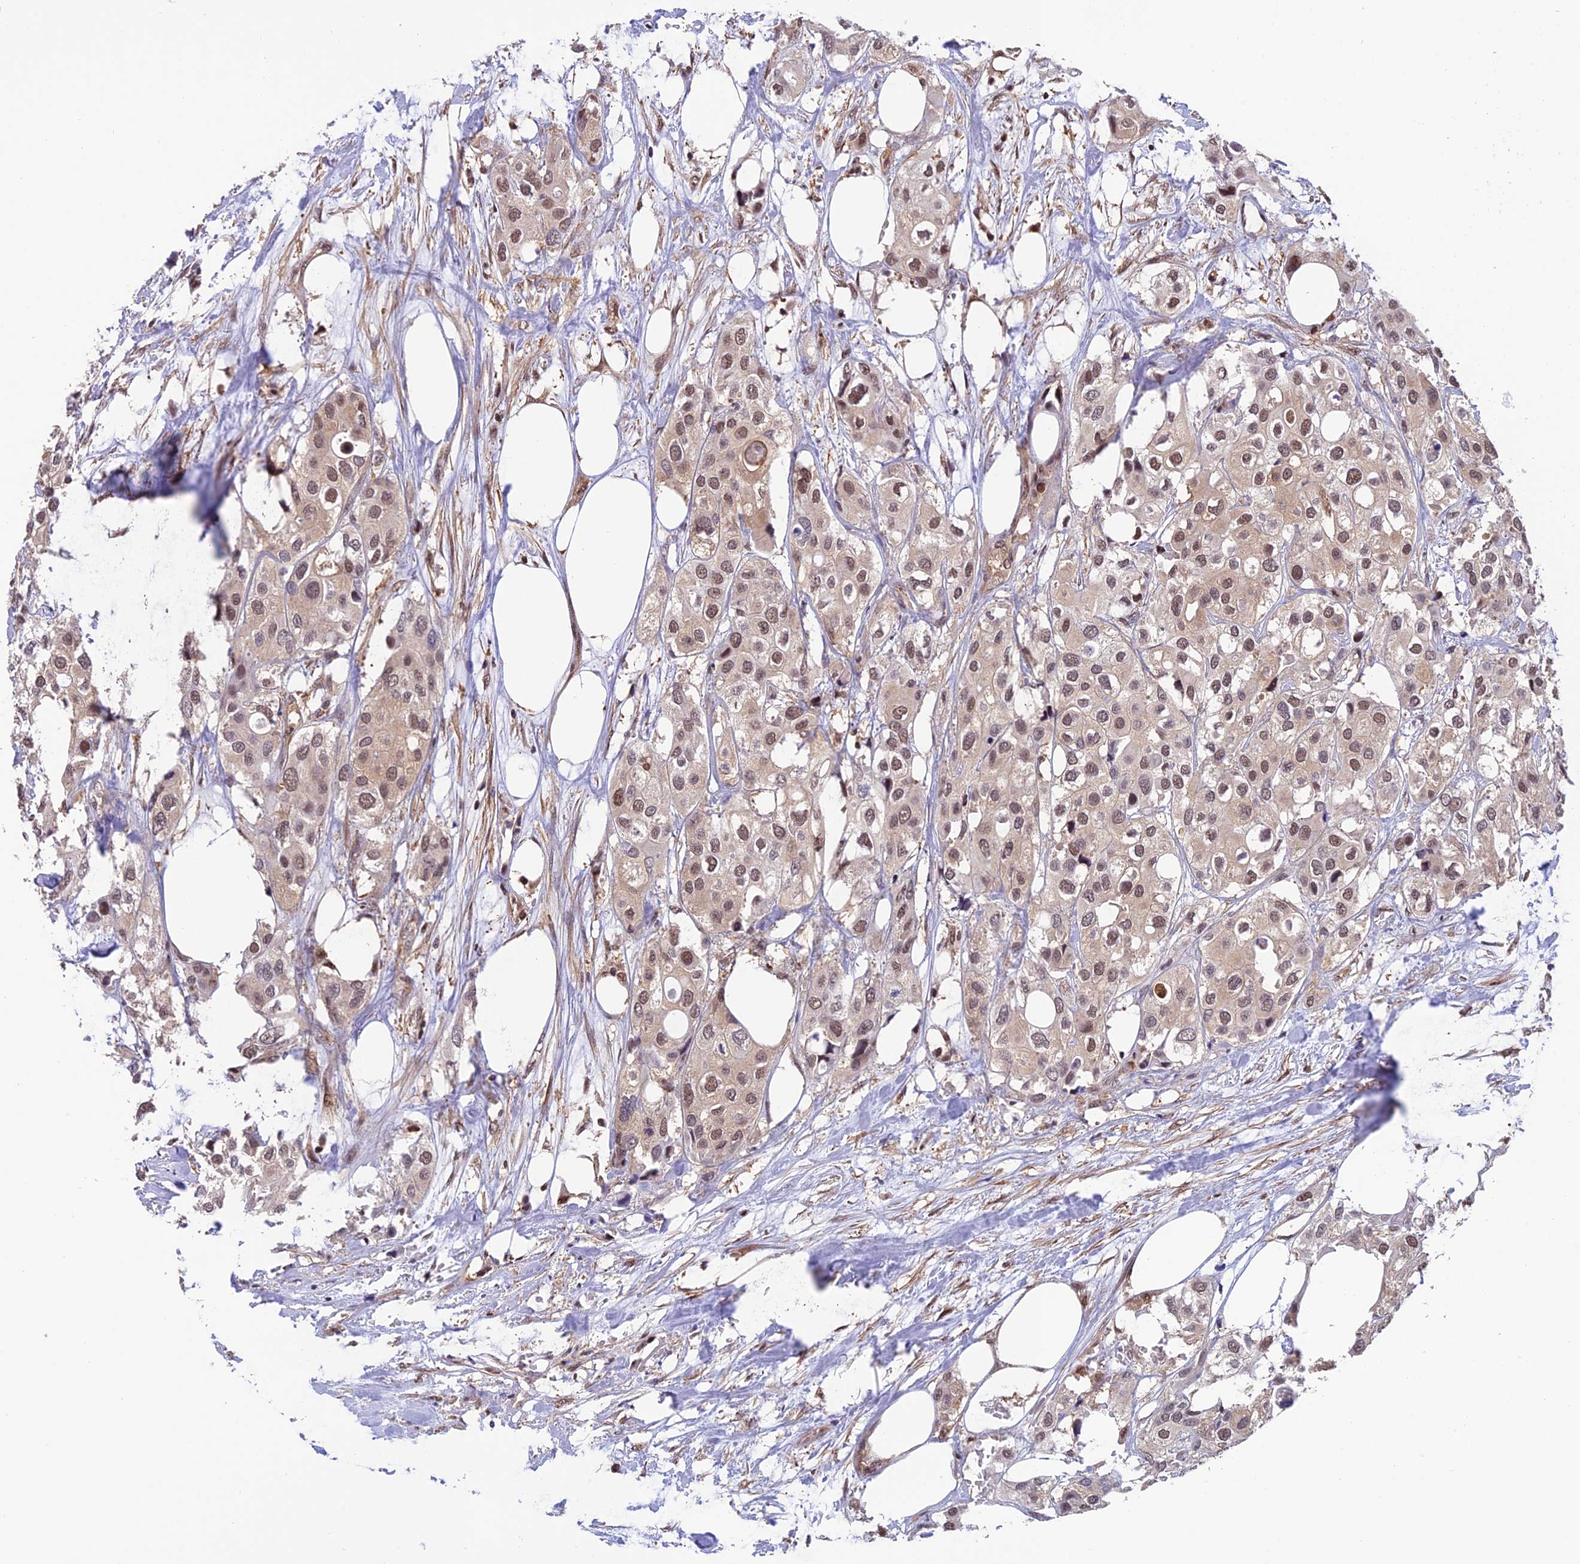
{"staining": {"intensity": "weak", "quantity": ">75%", "location": "nuclear"}, "tissue": "urothelial cancer", "cell_type": "Tumor cells", "image_type": "cancer", "snomed": [{"axis": "morphology", "description": "Urothelial carcinoma, High grade"}, {"axis": "topography", "description": "Urinary bladder"}], "caption": "Urothelial cancer tissue shows weak nuclear staining in approximately >75% of tumor cells The staining was performed using DAB (3,3'-diaminobenzidine) to visualize the protein expression in brown, while the nuclei were stained in blue with hematoxylin (Magnification: 20x).", "gene": "PSMB3", "patient": {"sex": "male", "age": 64}}